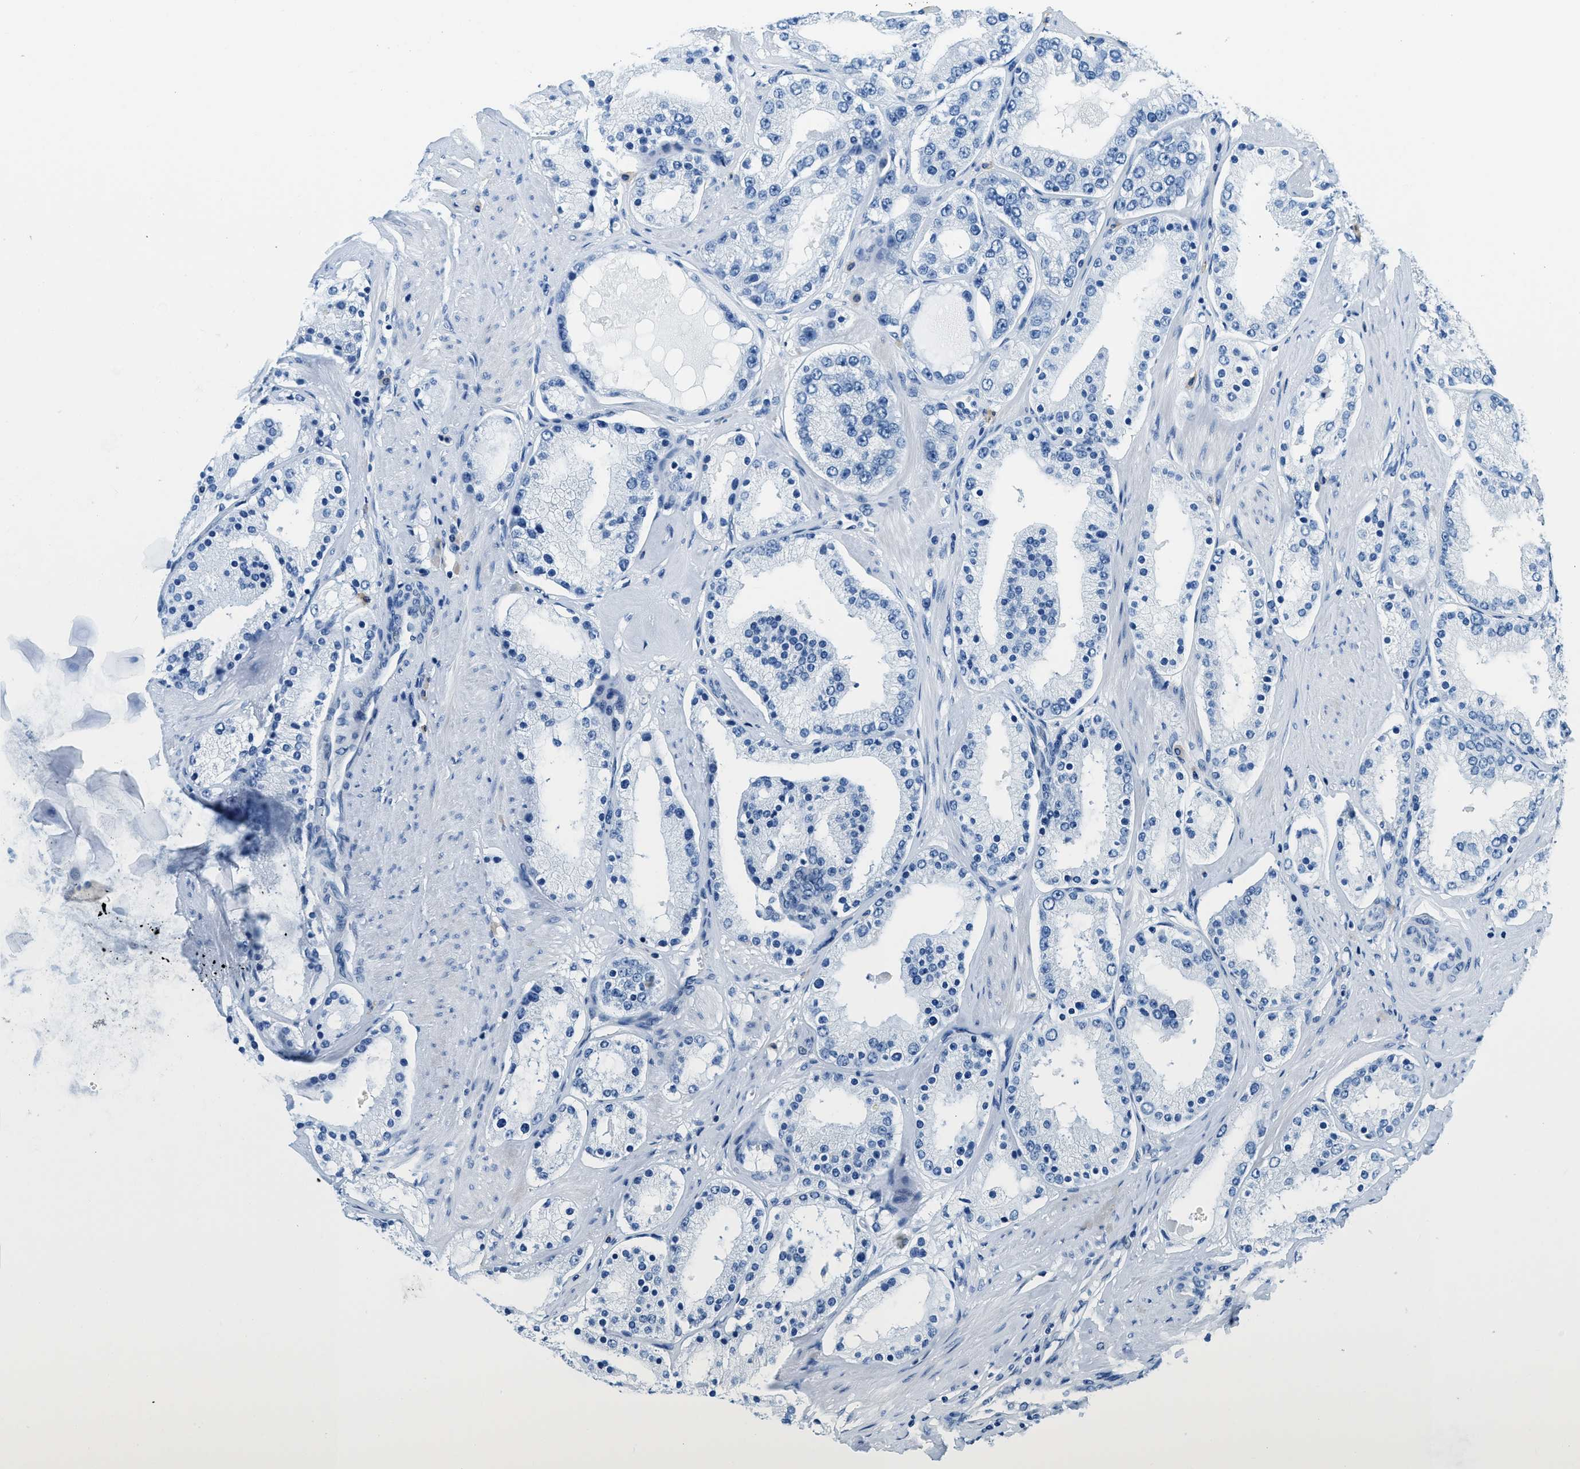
{"staining": {"intensity": "negative", "quantity": "none", "location": "none"}, "tissue": "prostate cancer", "cell_type": "Tumor cells", "image_type": "cancer", "snomed": [{"axis": "morphology", "description": "Adenocarcinoma, Low grade"}, {"axis": "topography", "description": "Prostate"}], "caption": "This is an immunohistochemistry (IHC) image of human prostate cancer (adenocarcinoma (low-grade)). There is no expression in tumor cells.", "gene": "UBAC2", "patient": {"sex": "male", "age": 63}}